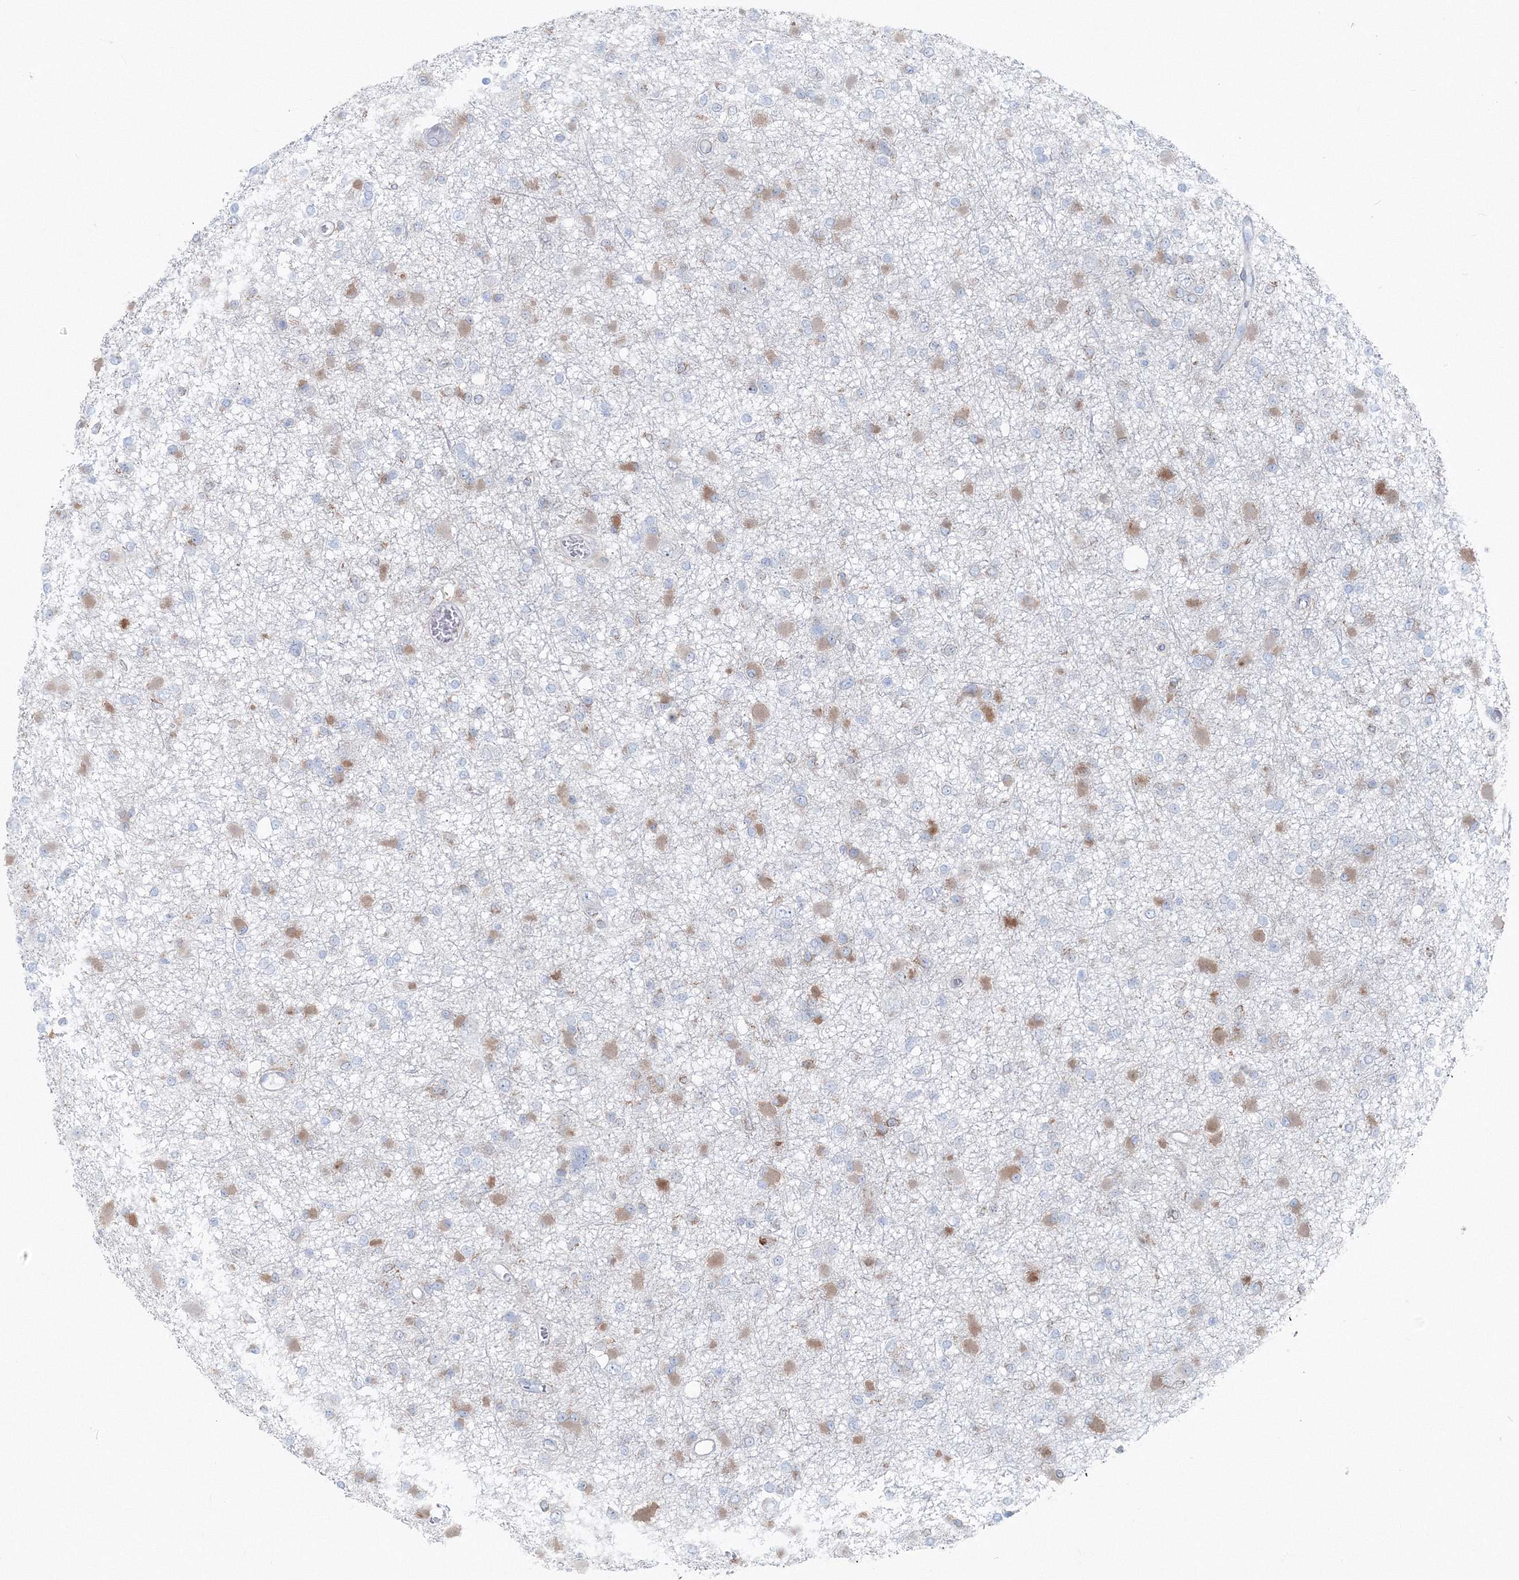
{"staining": {"intensity": "moderate", "quantity": "<25%", "location": "cytoplasmic/membranous"}, "tissue": "glioma", "cell_type": "Tumor cells", "image_type": "cancer", "snomed": [{"axis": "morphology", "description": "Glioma, malignant, Low grade"}, {"axis": "topography", "description": "Brain"}], "caption": "Malignant glioma (low-grade) was stained to show a protein in brown. There is low levels of moderate cytoplasmic/membranous staining in approximately <25% of tumor cells.", "gene": "RCN1", "patient": {"sex": "female", "age": 22}}